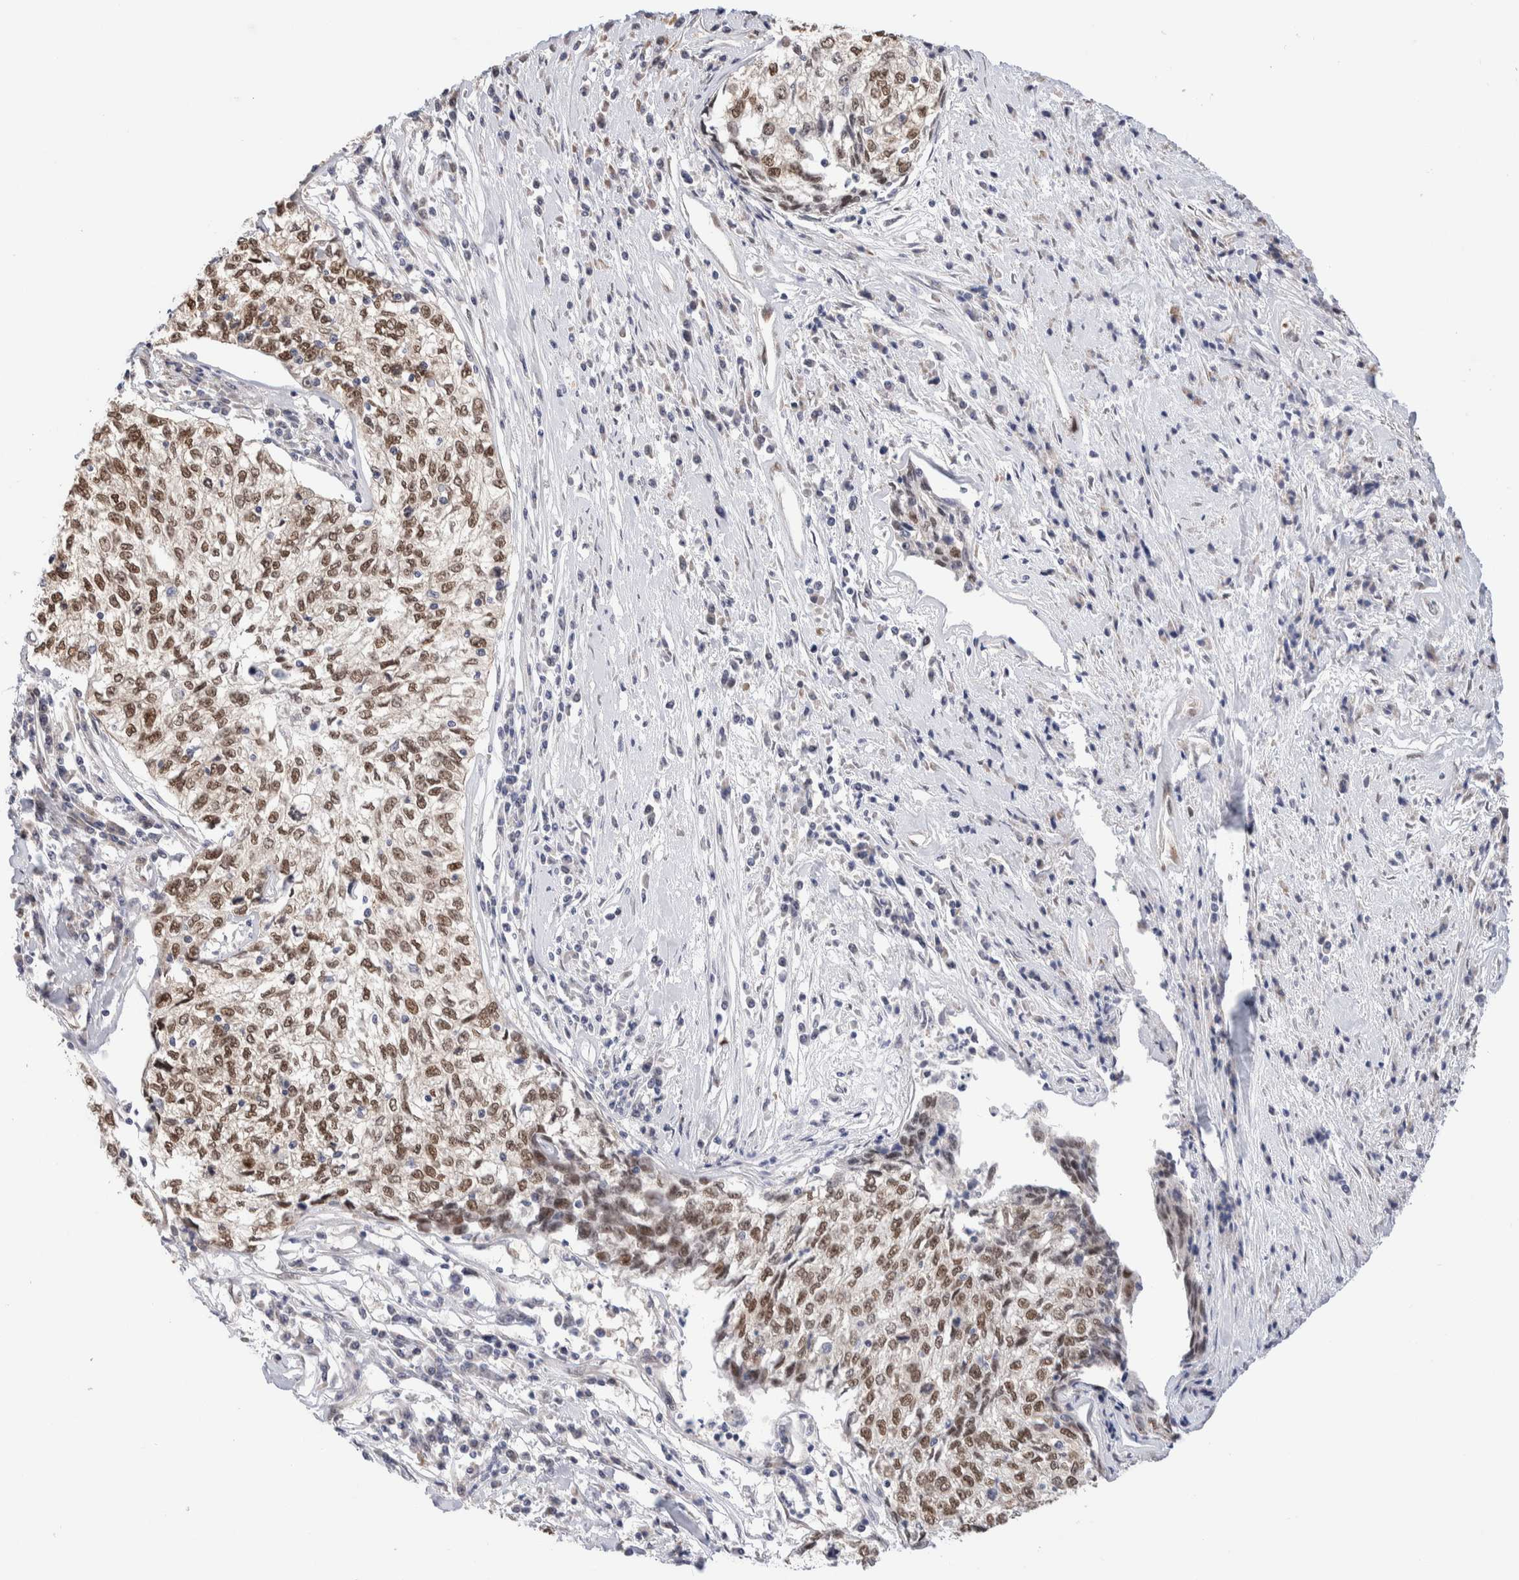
{"staining": {"intensity": "moderate", "quantity": ">75%", "location": "nuclear"}, "tissue": "cervical cancer", "cell_type": "Tumor cells", "image_type": "cancer", "snomed": [{"axis": "morphology", "description": "Squamous cell carcinoma, NOS"}, {"axis": "topography", "description": "Cervix"}], "caption": "Cervical squamous cell carcinoma stained for a protein (brown) reveals moderate nuclear positive staining in approximately >75% of tumor cells.", "gene": "NSMAF", "patient": {"sex": "female", "age": 57}}